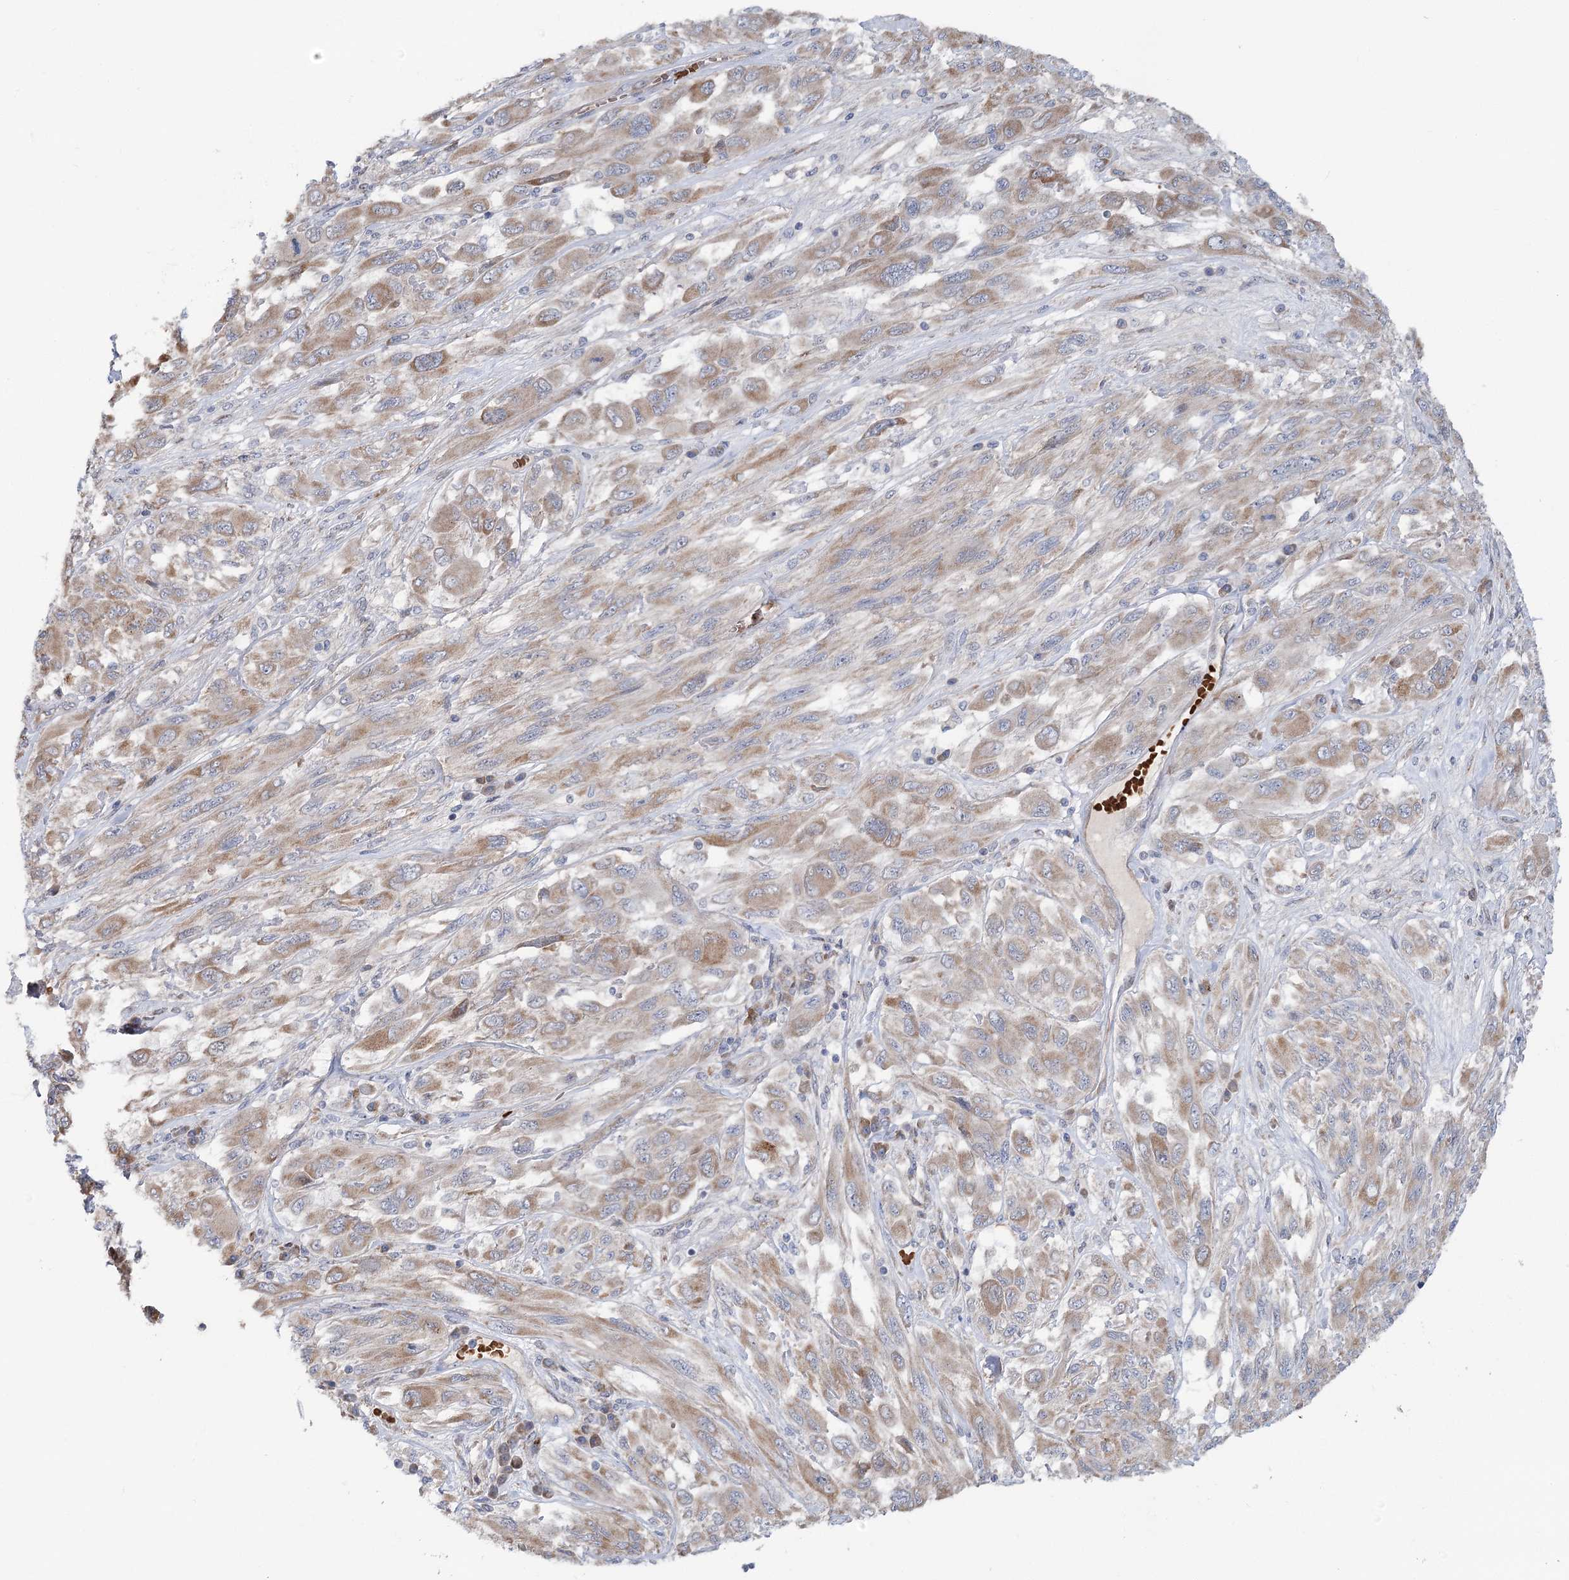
{"staining": {"intensity": "moderate", "quantity": ">75%", "location": "cytoplasmic/membranous"}, "tissue": "melanoma", "cell_type": "Tumor cells", "image_type": "cancer", "snomed": [{"axis": "morphology", "description": "Malignant melanoma, NOS"}, {"axis": "topography", "description": "Skin"}], "caption": "Immunohistochemical staining of human malignant melanoma shows moderate cytoplasmic/membranous protein expression in approximately >75% of tumor cells.", "gene": "CIB4", "patient": {"sex": "female", "age": 91}}